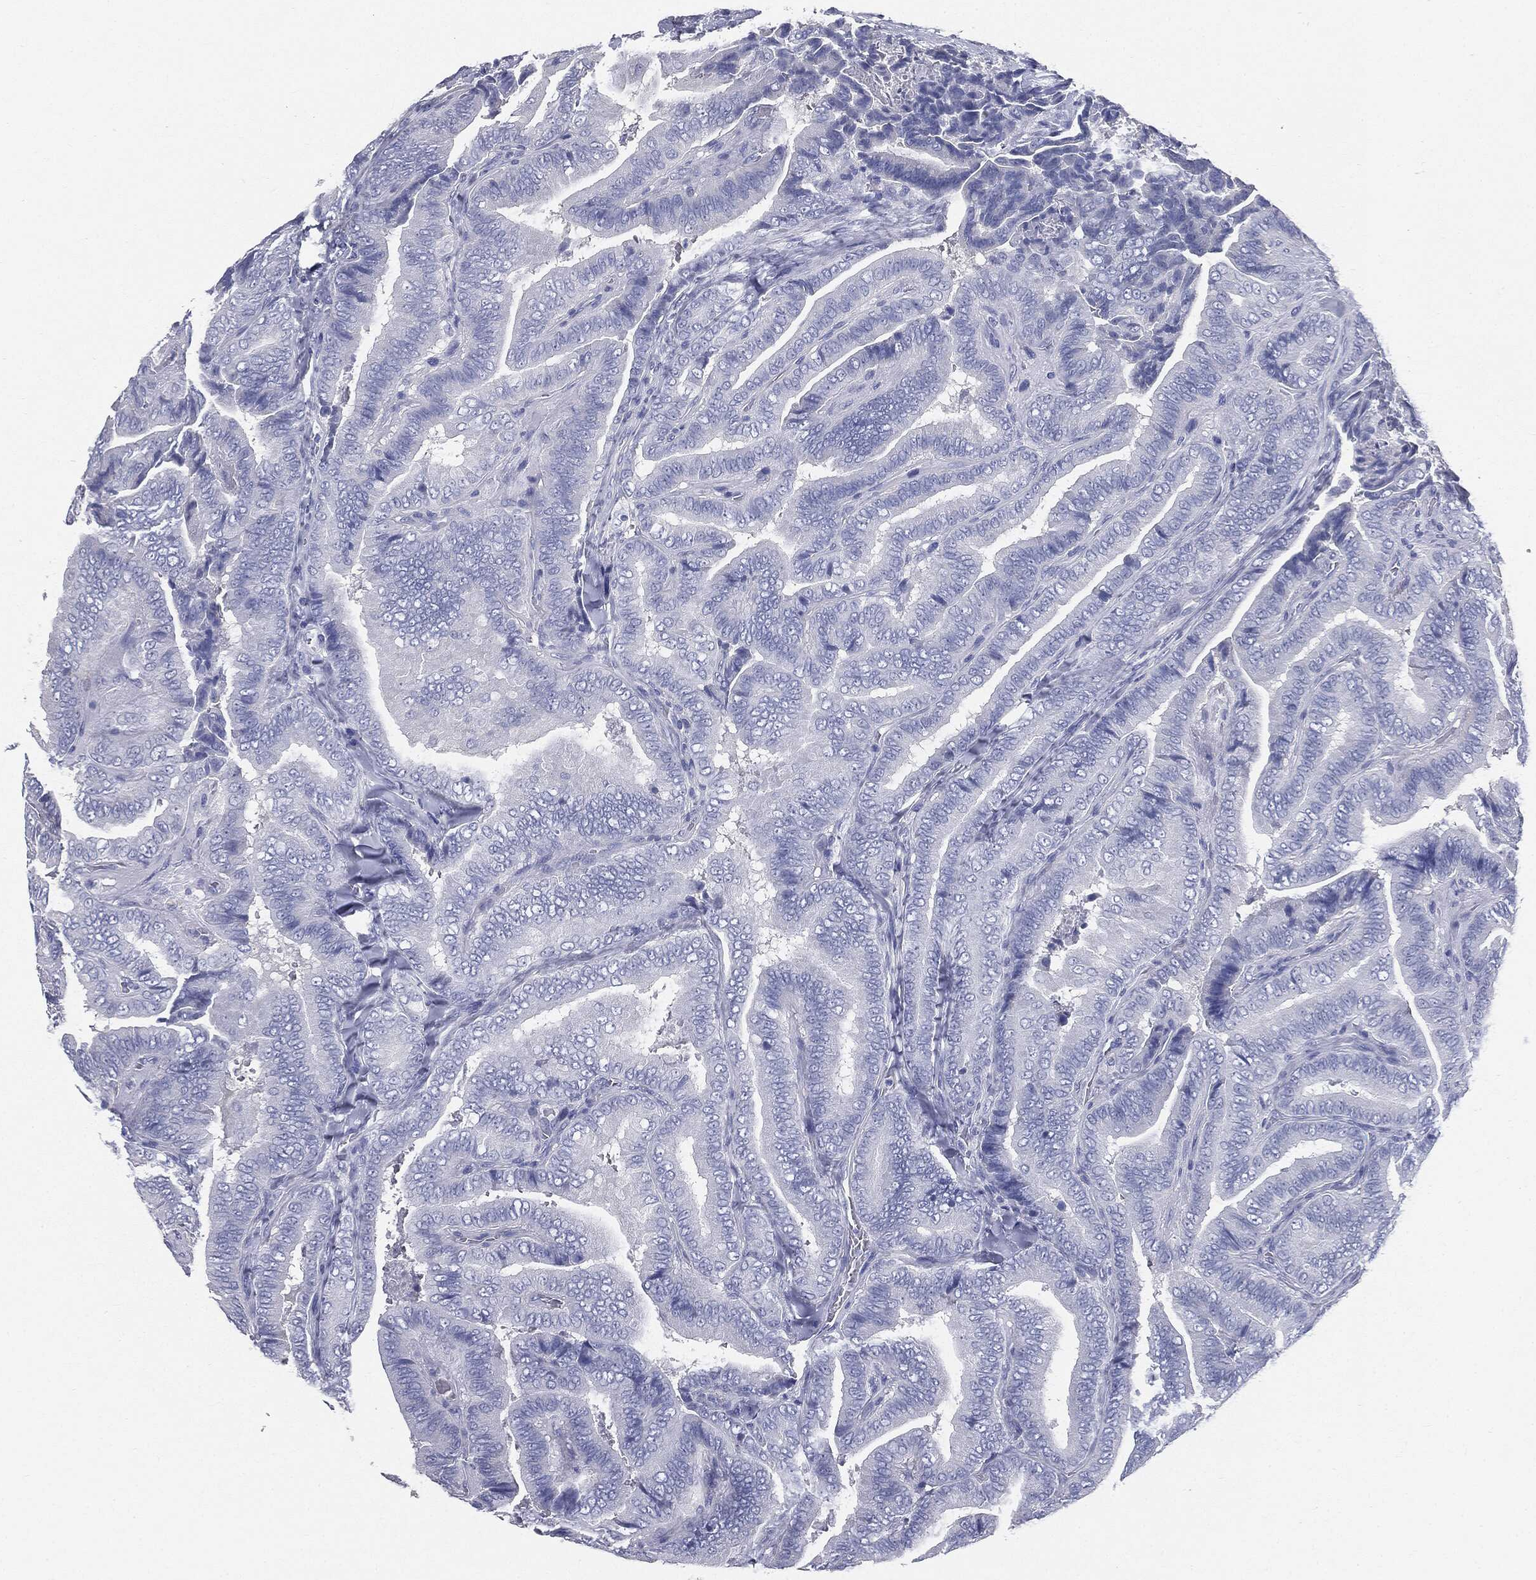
{"staining": {"intensity": "negative", "quantity": "none", "location": "none"}, "tissue": "thyroid cancer", "cell_type": "Tumor cells", "image_type": "cancer", "snomed": [{"axis": "morphology", "description": "Papillary adenocarcinoma, NOS"}, {"axis": "topography", "description": "Thyroid gland"}], "caption": "A high-resolution histopathology image shows IHC staining of thyroid cancer (papillary adenocarcinoma), which shows no significant positivity in tumor cells.", "gene": "CUZD1", "patient": {"sex": "male", "age": 61}}